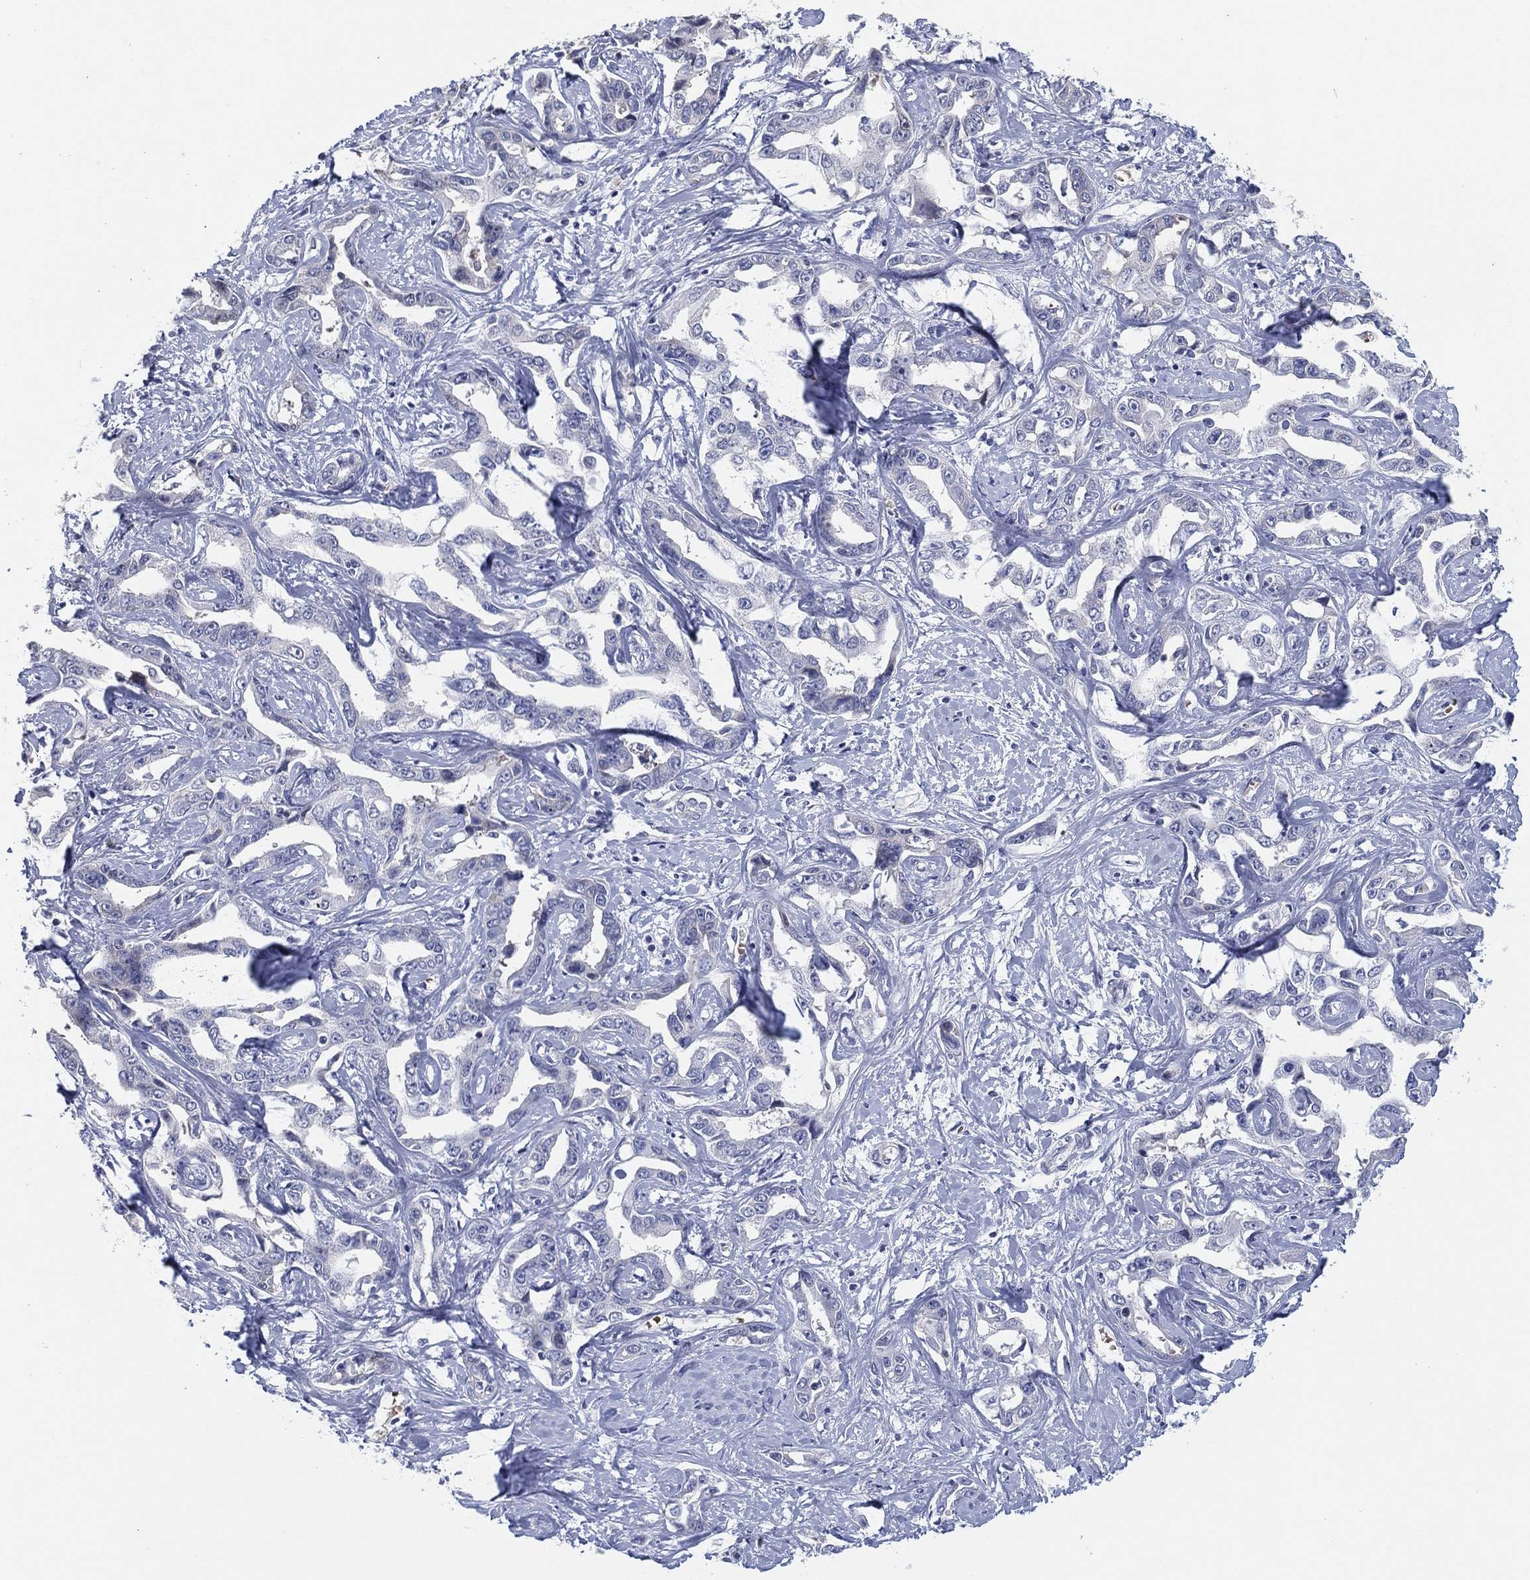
{"staining": {"intensity": "negative", "quantity": "none", "location": "none"}, "tissue": "liver cancer", "cell_type": "Tumor cells", "image_type": "cancer", "snomed": [{"axis": "morphology", "description": "Cholangiocarcinoma"}, {"axis": "topography", "description": "Liver"}], "caption": "Human liver cholangiocarcinoma stained for a protein using immunohistochemistry (IHC) demonstrates no staining in tumor cells.", "gene": "HEATR4", "patient": {"sex": "male", "age": 59}}